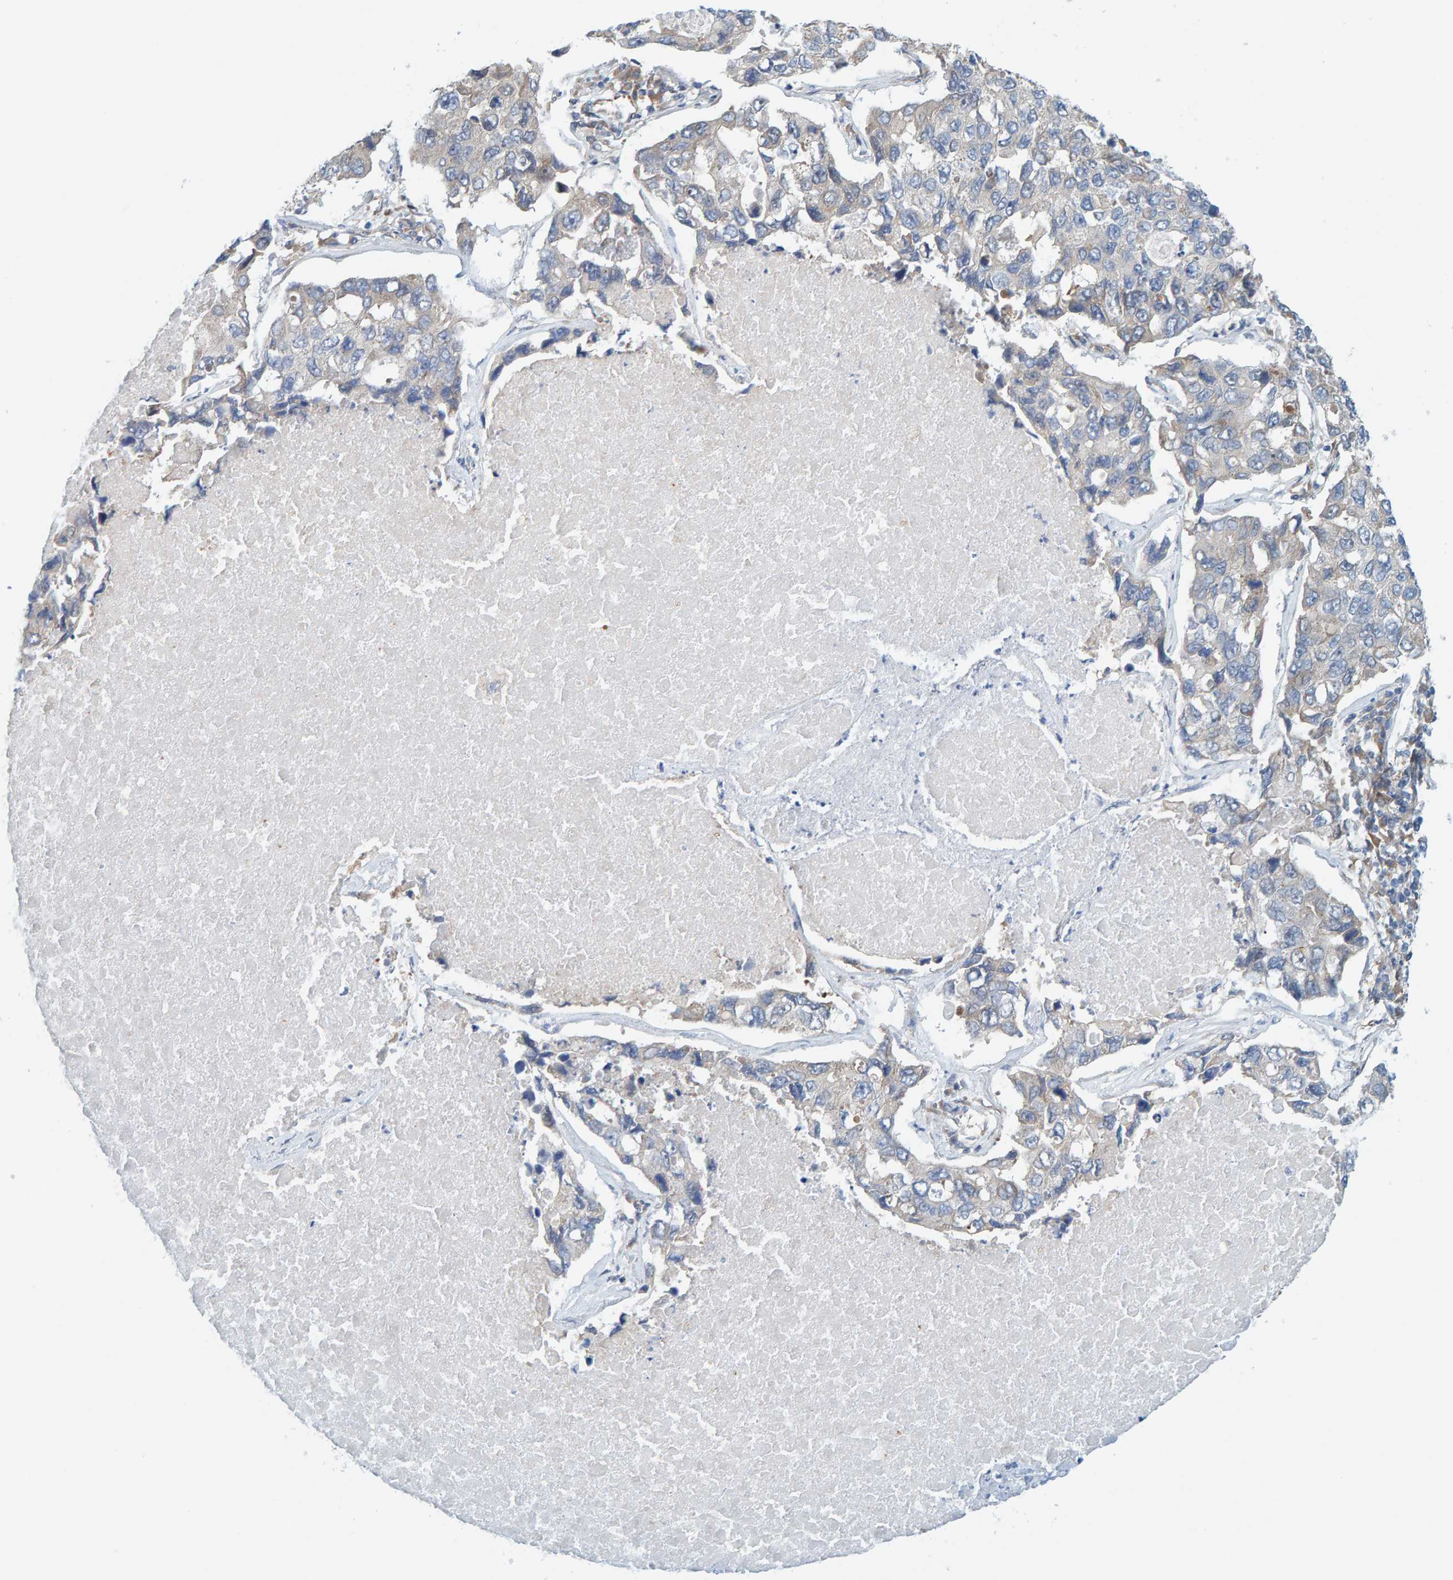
{"staining": {"intensity": "negative", "quantity": "none", "location": "none"}, "tissue": "lung cancer", "cell_type": "Tumor cells", "image_type": "cancer", "snomed": [{"axis": "morphology", "description": "Adenocarcinoma, NOS"}, {"axis": "topography", "description": "Lung"}], "caption": "This is an immunohistochemistry (IHC) histopathology image of human adenocarcinoma (lung). There is no staining in tumor cells.", "gene": "PRKD2", "patient": {"sex": "male", "age": 64}}